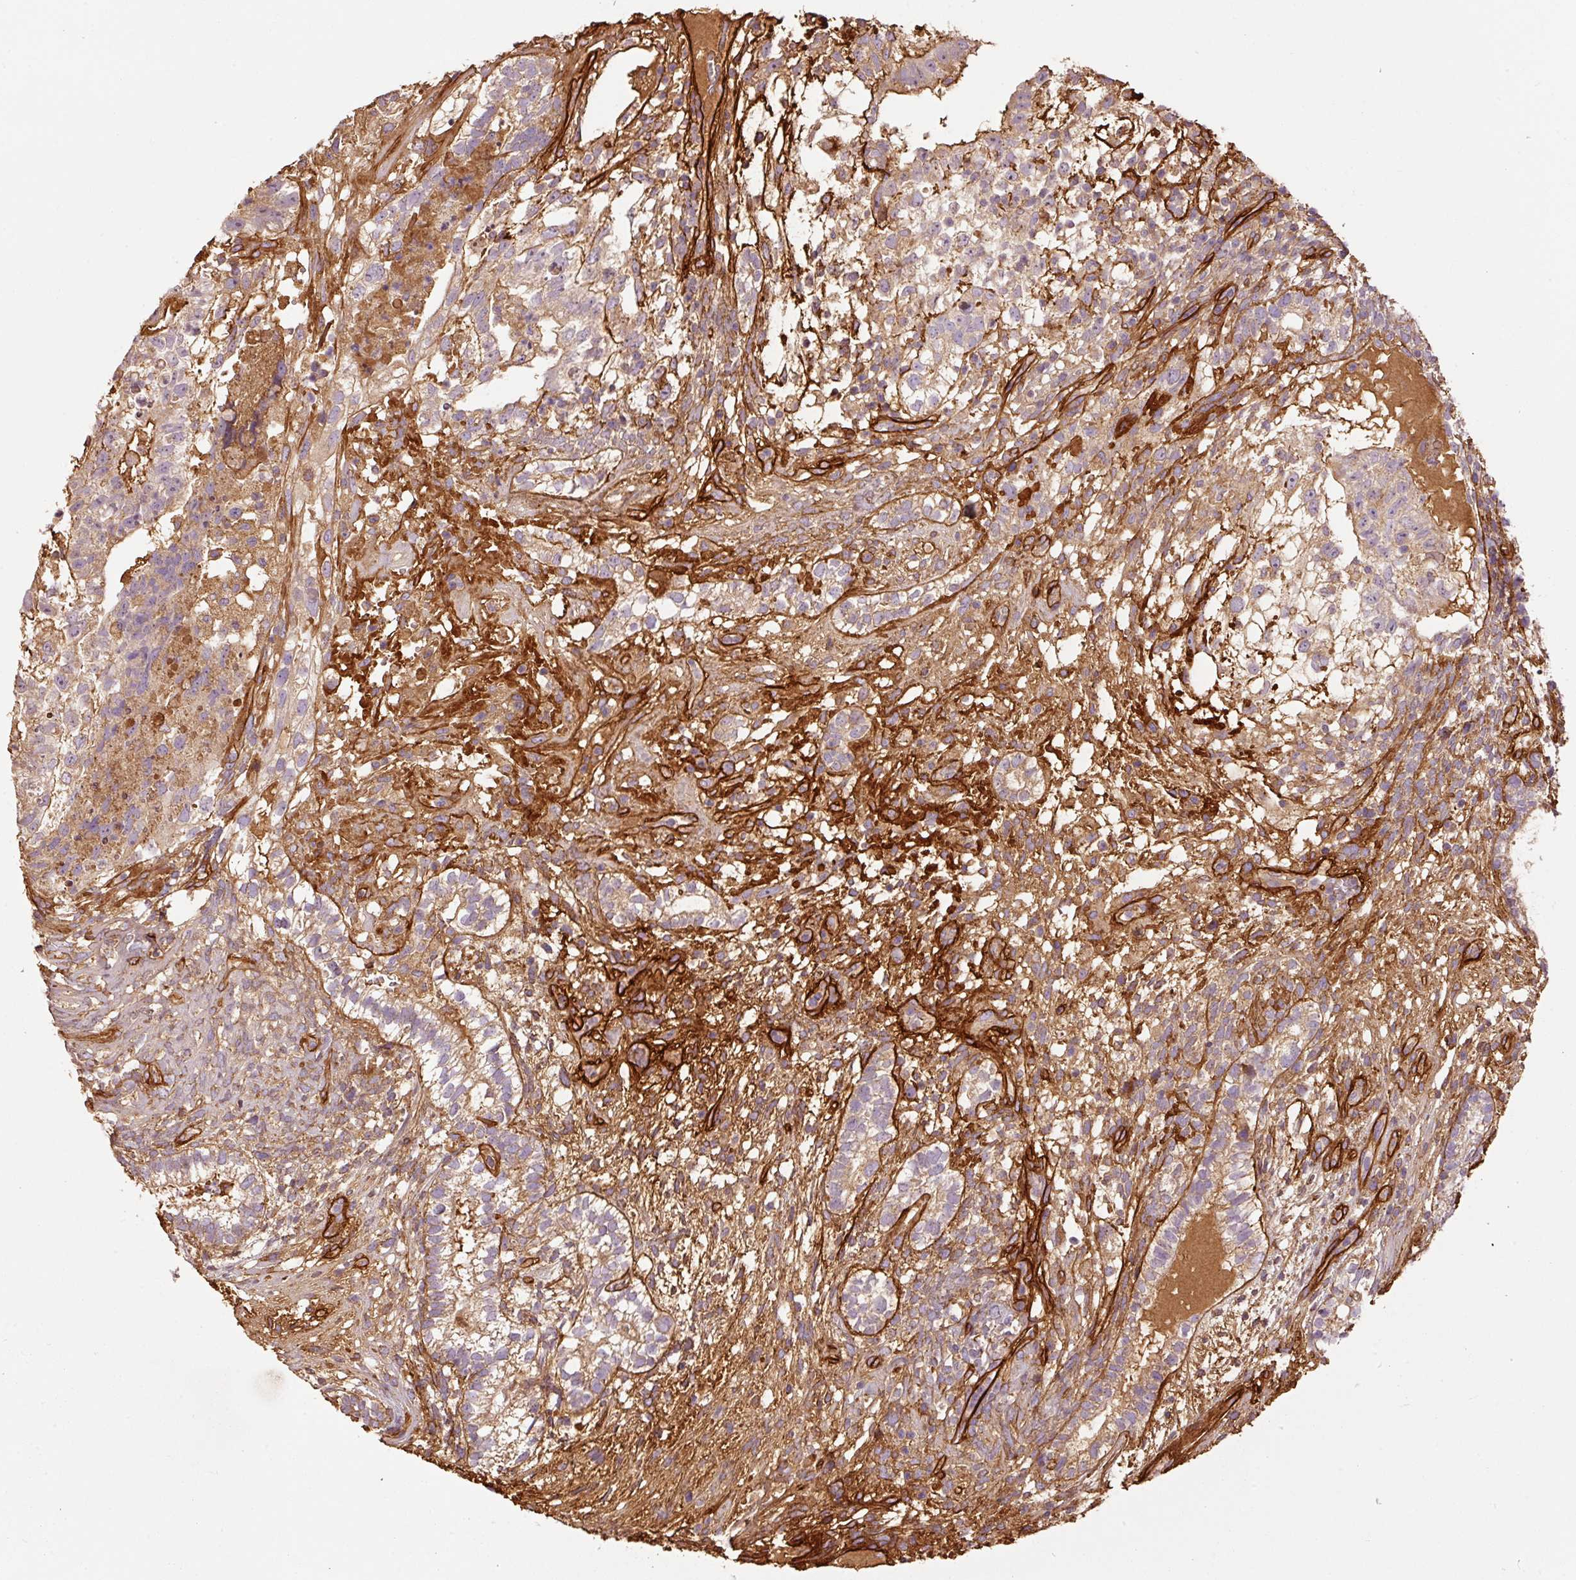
{"staining": {"intensity": "weak", "quantity": "25%-75%", "location": "cytoplasmic/membranous"}, "tissue": "testis cancer", "cell_type": "Tumor cells", "image_type": "cancer", "snomed": [{"axis": "morphology", "description": "Seminoma, NOS"}, {"axis": "morphology", "description": "Carcinoma, Embryonal, NOS"}, {"axis": "topography", "description": "Testis"}], "caption": "IHC (DAB (3,3'-diaminobenzidine)) staining of human testis cancer reveals weak cytoplasmic/membranous protein expression in about 25%-75% of tumor cells. (DAB (3,3'-diaminobenzidine) IHC, brown staining for protein, blue staining for nuclei).", "gene": "NID2", "patient": {"sex": "male", "age": 41}}